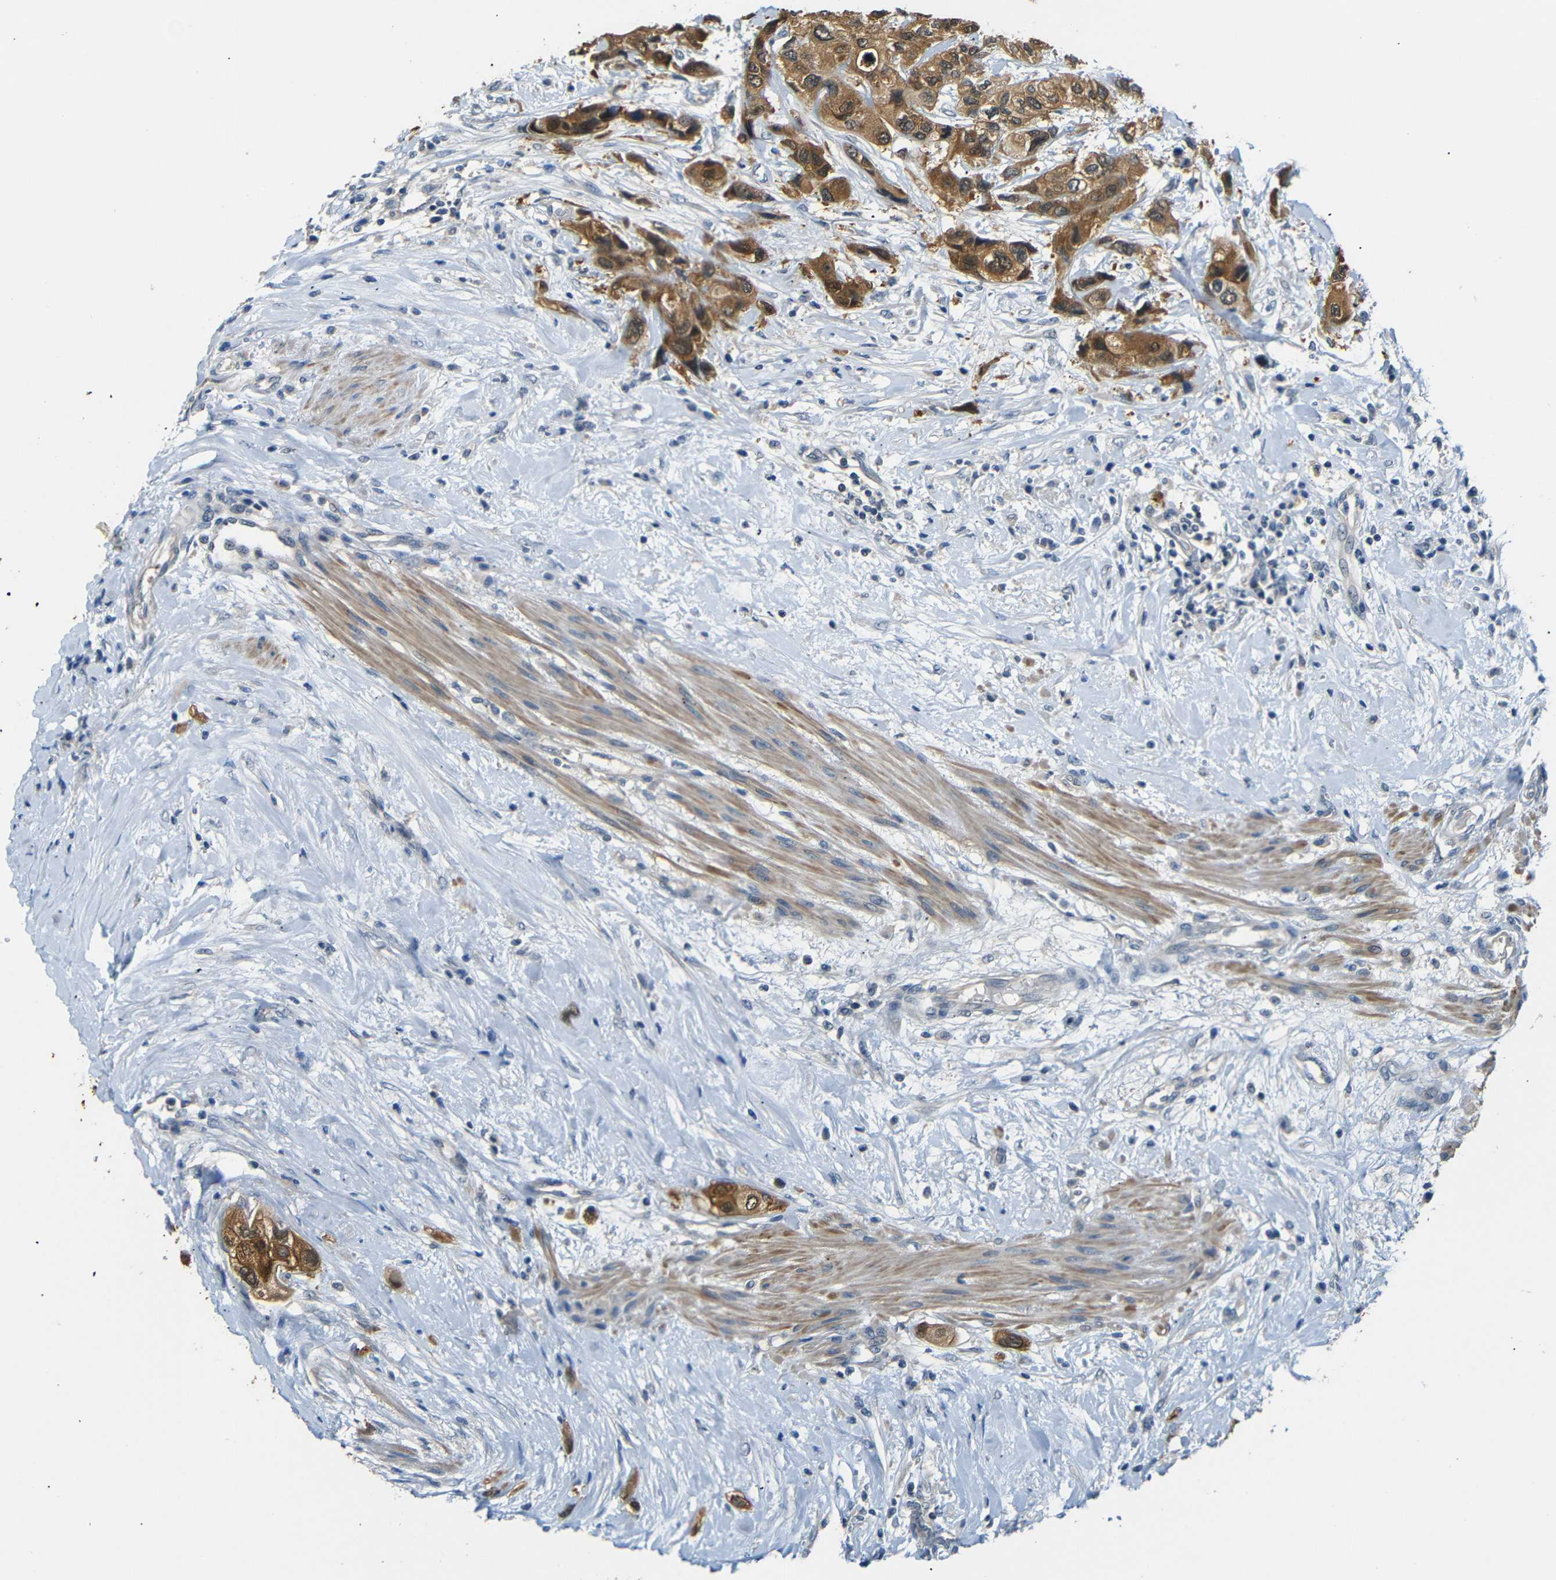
{"staining": {"intensity": "strong", "quantity": ">75%", "location": "cytoplasmic/membranous,nuclear"}, "tissue": "urothelial cancer", "cell_type": "Tumor cells", "image_type": "cancer", "snomed": [{"axis": "morphology", "description": "Urothelial carcinoma, High grade"}, {"axis": "topography", "description": "Urinary bladder"}], "caption": "Tumor cells reveal strong cytoplasmic/membranous and nuclear staining in about >75% of cells in urothelial cancer. Using DAB (3,3'-diaminobenzidine) (brown) and hematoxylin (blue) stains, captured at high magnification using brightfield microscopy.", "gene": "SFN", "patient": {"sex": "female", "age": 56}}